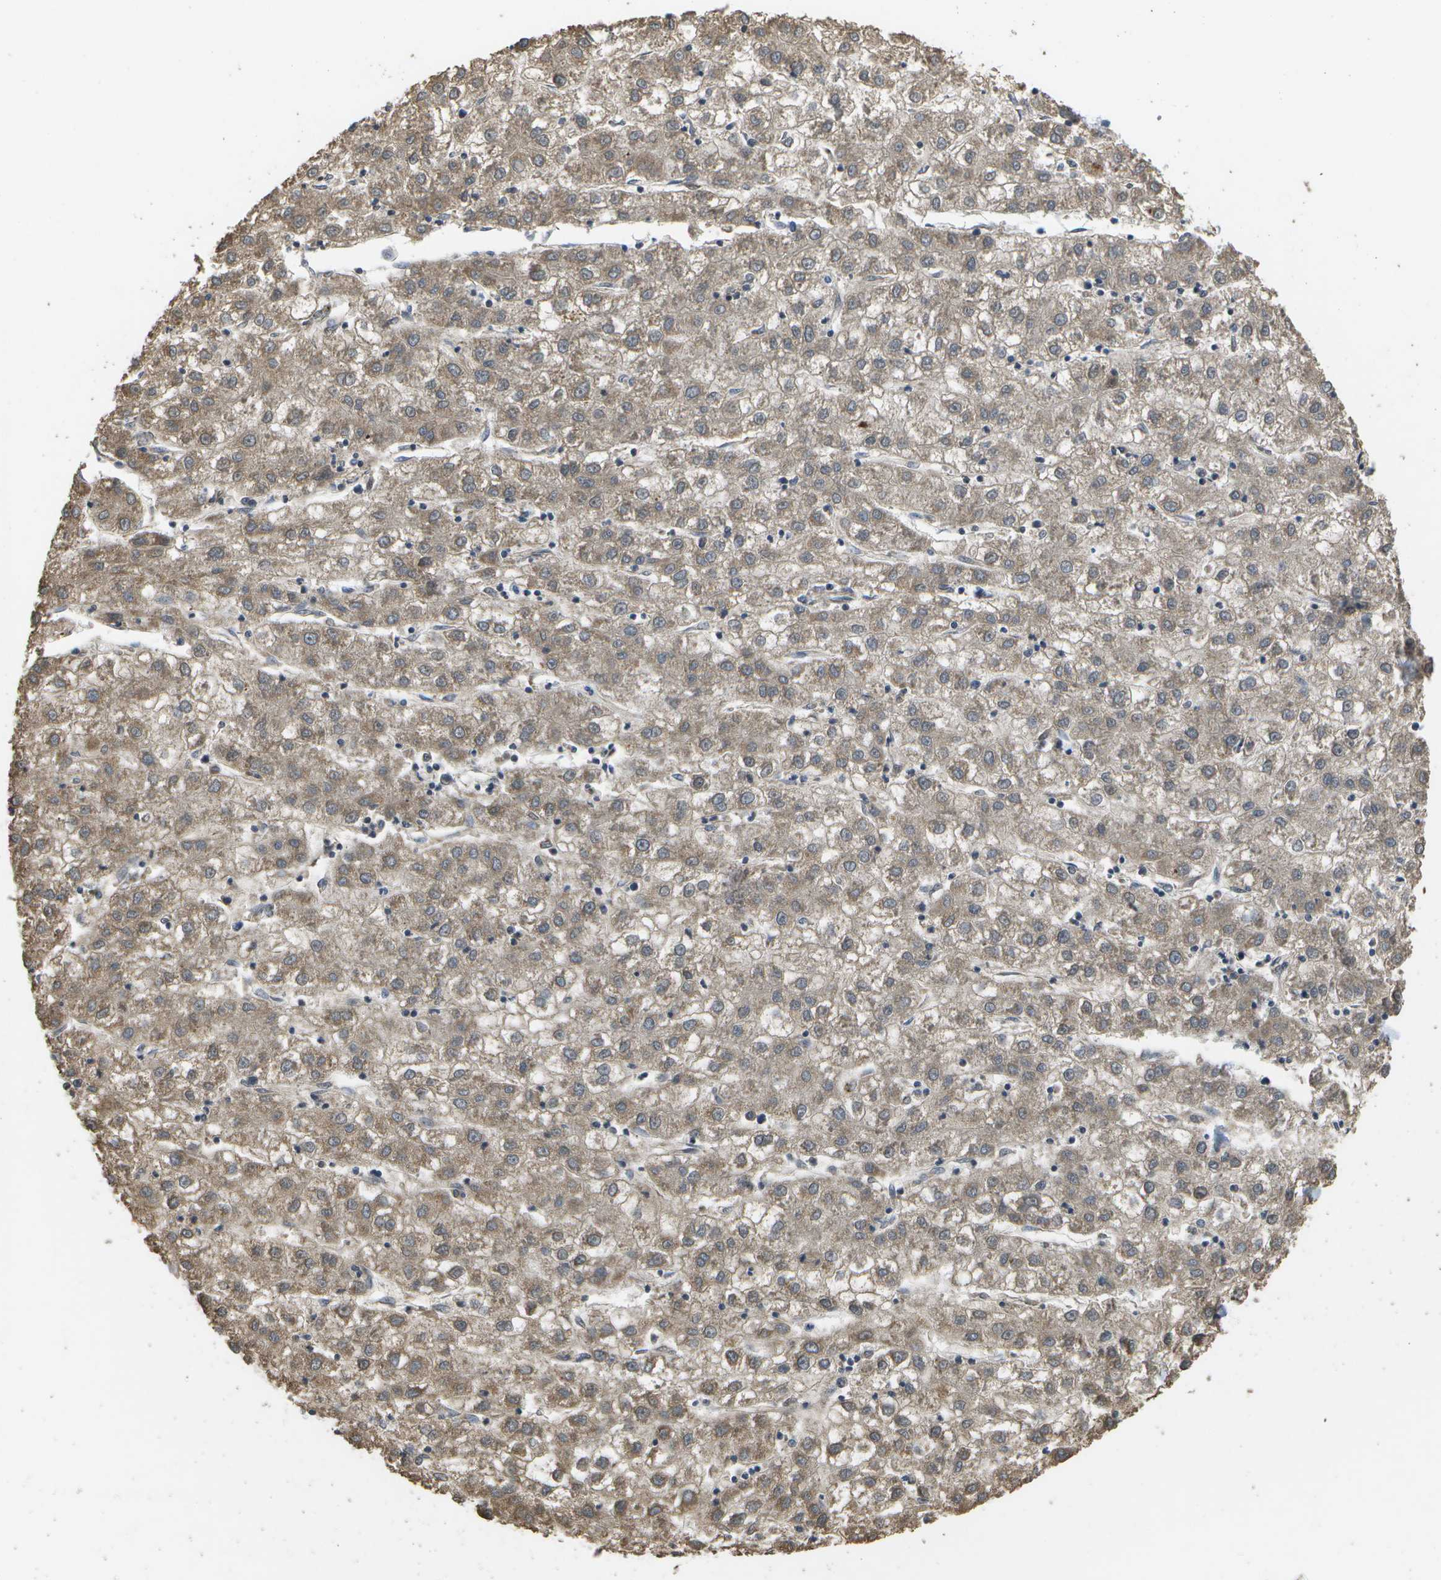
{"staining": {"intensity": "moderate", "quantity": ">75%", "location": "cytoplasmic/membranous"}, "tissue": "liver cancer", "cell_type": "Tumor cells", "image_type": "cancer", "snomed": [{"axis": "morphology", "description": "Carcinoma, Hepatocellular, NOS"}, {"axis": "topography", "description": "Liver"}], "caption": "Tumor cells show medium levels of moderate cytoplasmic/membranous positivity in approximately >75% of cells in human hepatocellular carcinoma (liver). The protein of interest is shown in brown color, while the nuclei are stained blue.", "gene": "HADHA", "patient": {"sex": "male", "age": 72}}